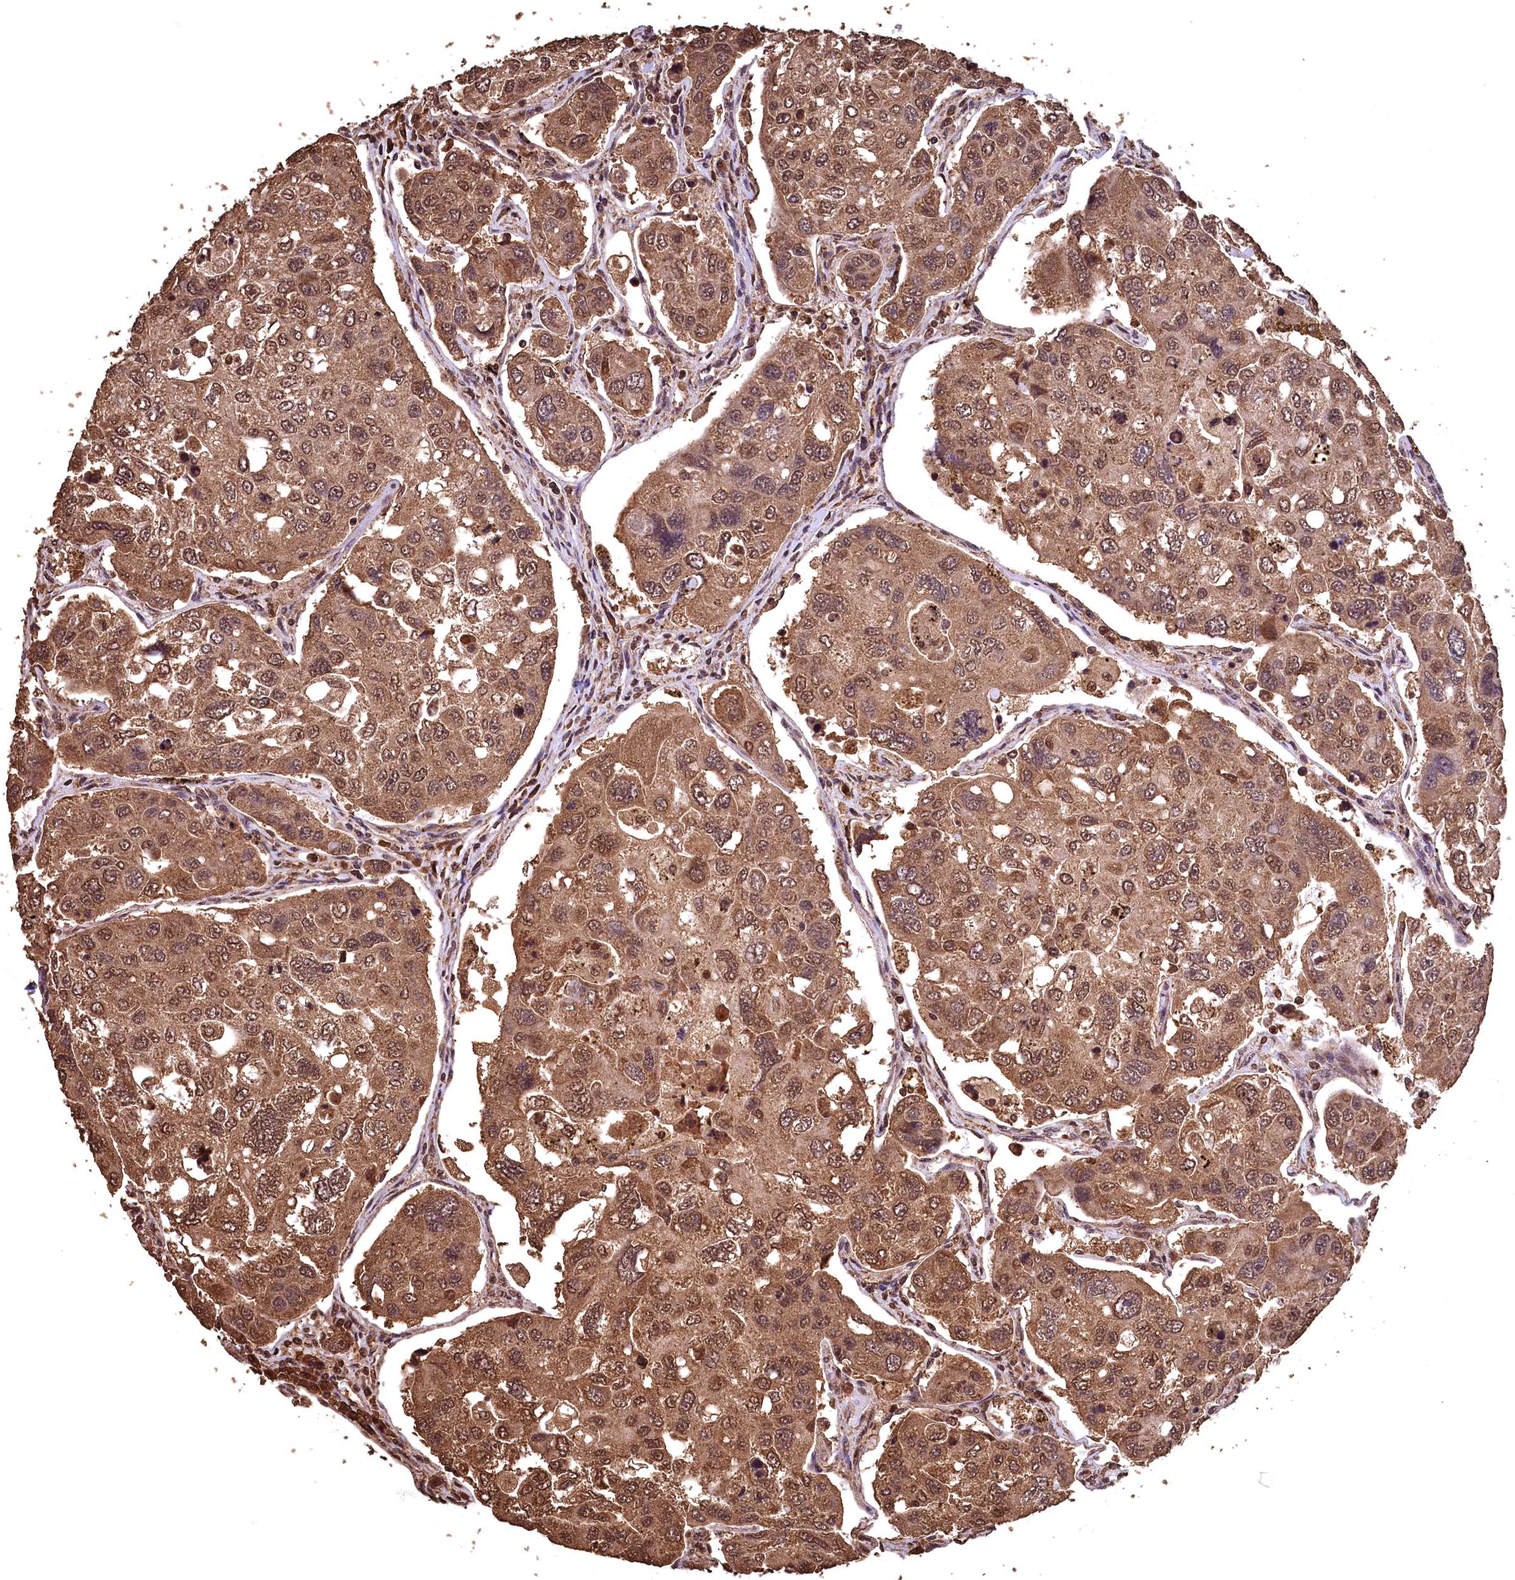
{"staining": {"intensity": "moderate", "quantity": ">75%", "location": "cytoplasmic/membranous,nuclear"}, "tissue": "urothelial cancer", "cell_type": "Tumor cells", "image_type": "cancer", "snomed": [{"axis": "morphology", "description": "Urothelial carcinoma, High grade"}, {"axis": "topography", "description": "Lymph node"}, {"axis": "topography", "description": "Urinary bladder"}], "caption": "Protein expression analysis of human urothelial cancer reveals moderate cytoplasmic/membranous and nuclear positivity in approximately >75% of tumor cells.", "gene": "CEP57L1", "patient": {"sex": "male", "age": 51}}